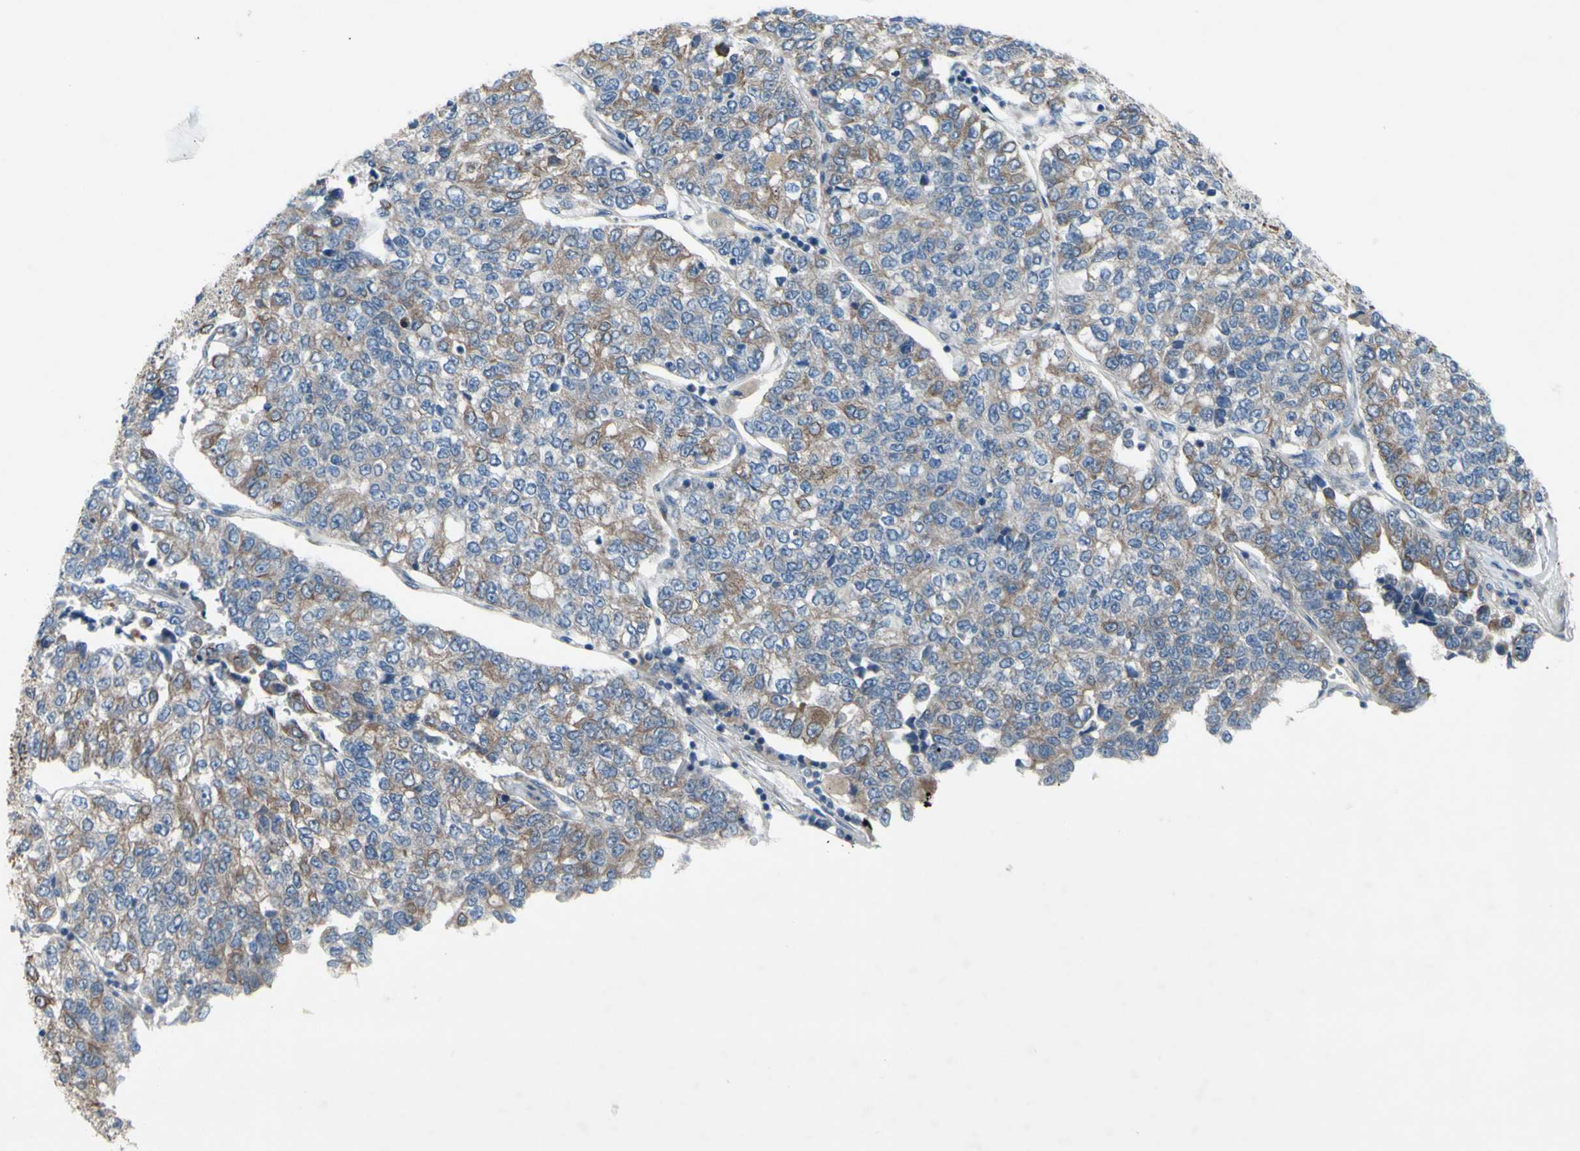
{"staining": {"intensity": "moderate", "quantity": "<25%", "location": "cytoplasmic/membranous"}, "tissue": "lung cancer", "cell_type": "Tumor cells", "image_type": "cancer", "snomed": [{"axis": "morphology", "description": "Adenocarcinoma, NOS"}, {"axis": "topography", "description": "Lung"}], "caption": "DAB (3,3'-diaminobenzidine) immunohistochemical staining of human lung cancer (adenocarcinoma) demonstrates moderate cytoplasmic/membranous protein staining in approximately <25% of tumor cells.", "gene": "GRAMD2B", "patient": {"sex": "male", "age": 49}}